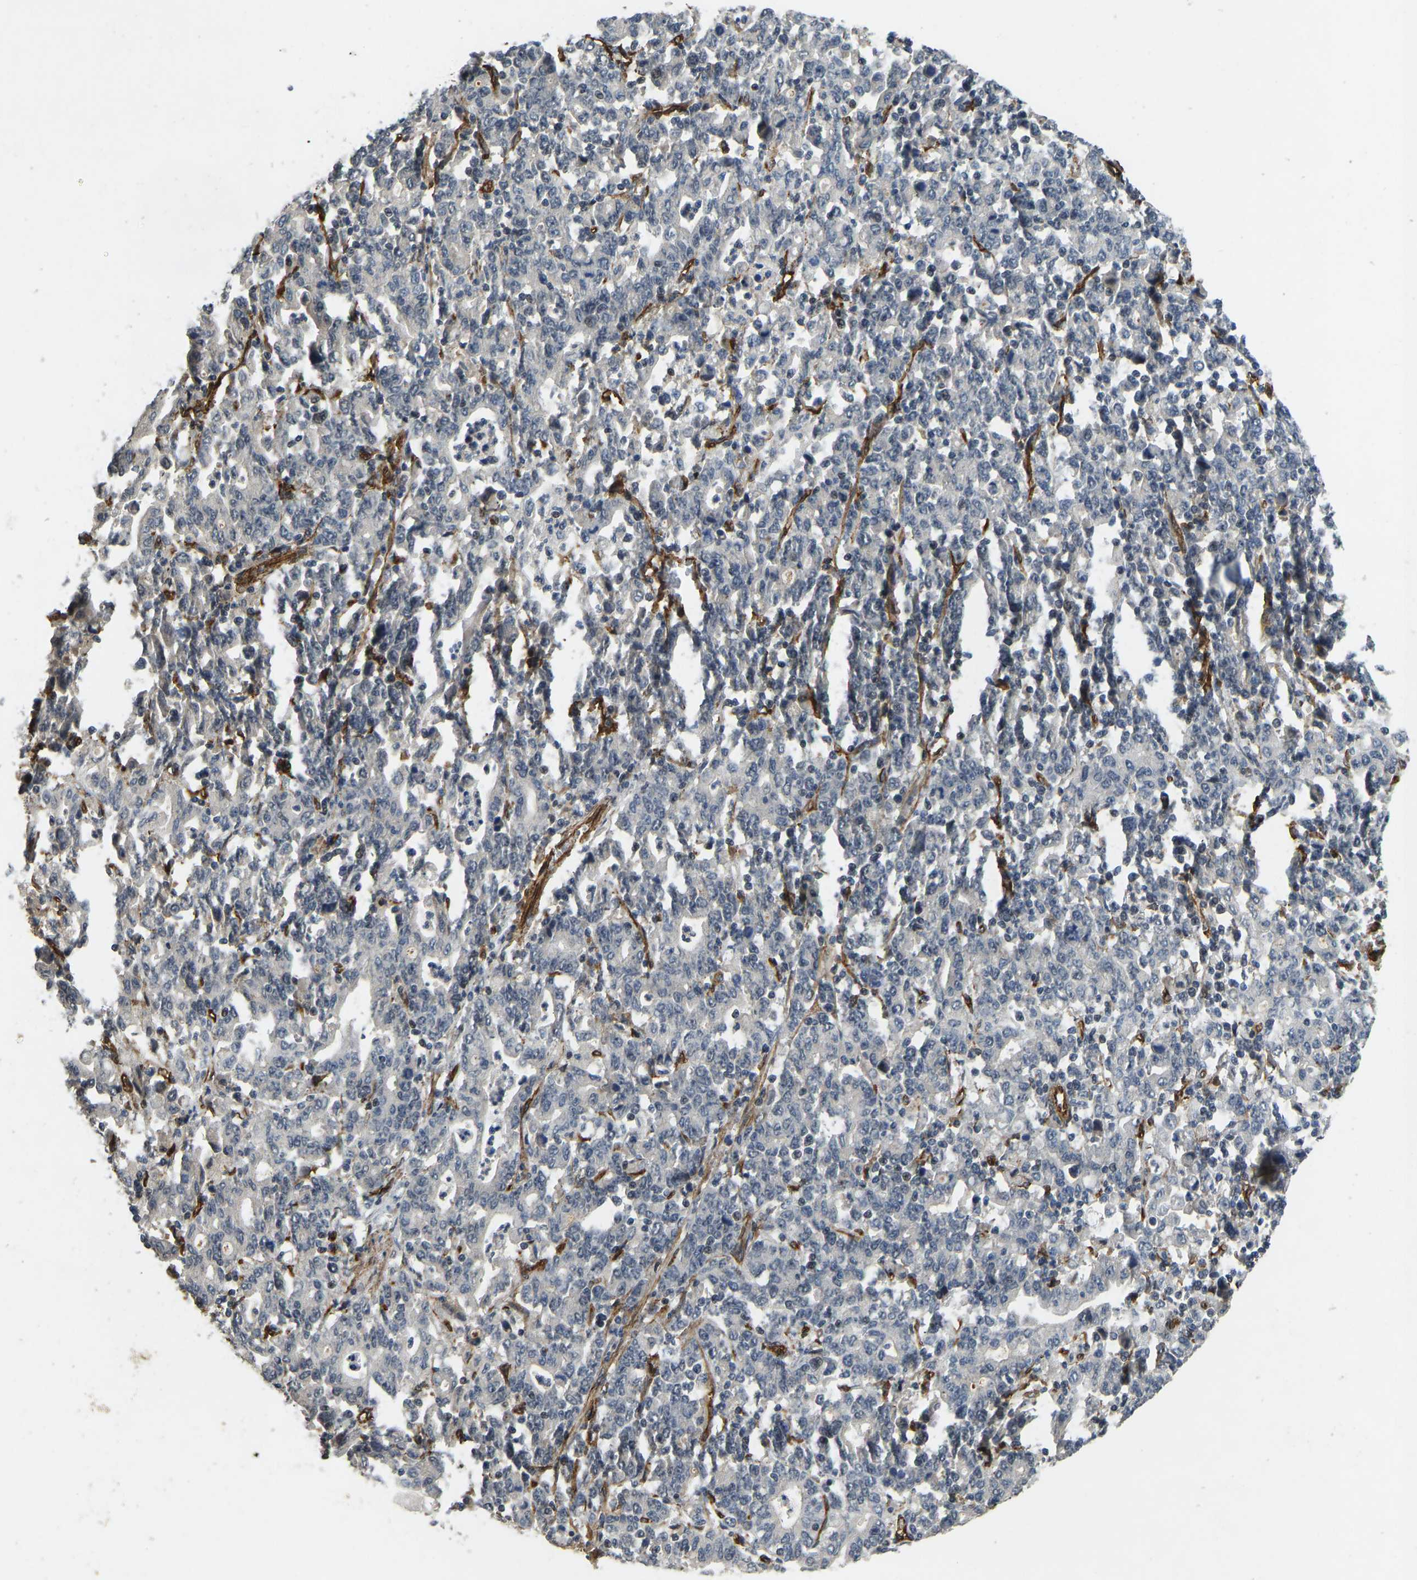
{"staining": {"intensity": "negative", "quantity": "none", "location": "none"}, "tissue": "stomach cancer", "cell_type": "Tumor cells", "image_type": "cancer", "snomed": [{"axis": "morphology", "description": "Adenocarcinoma, NOS"}, {"axis": "topography", "description": "Stomach, upper"}], "caption": "This is a photomicrograph of IHC staining of adenocarcinoma (stomach), which shows no staining in tumor cells.", "gene": "NMB", "patient": {"sex": "male", "age": 69}}